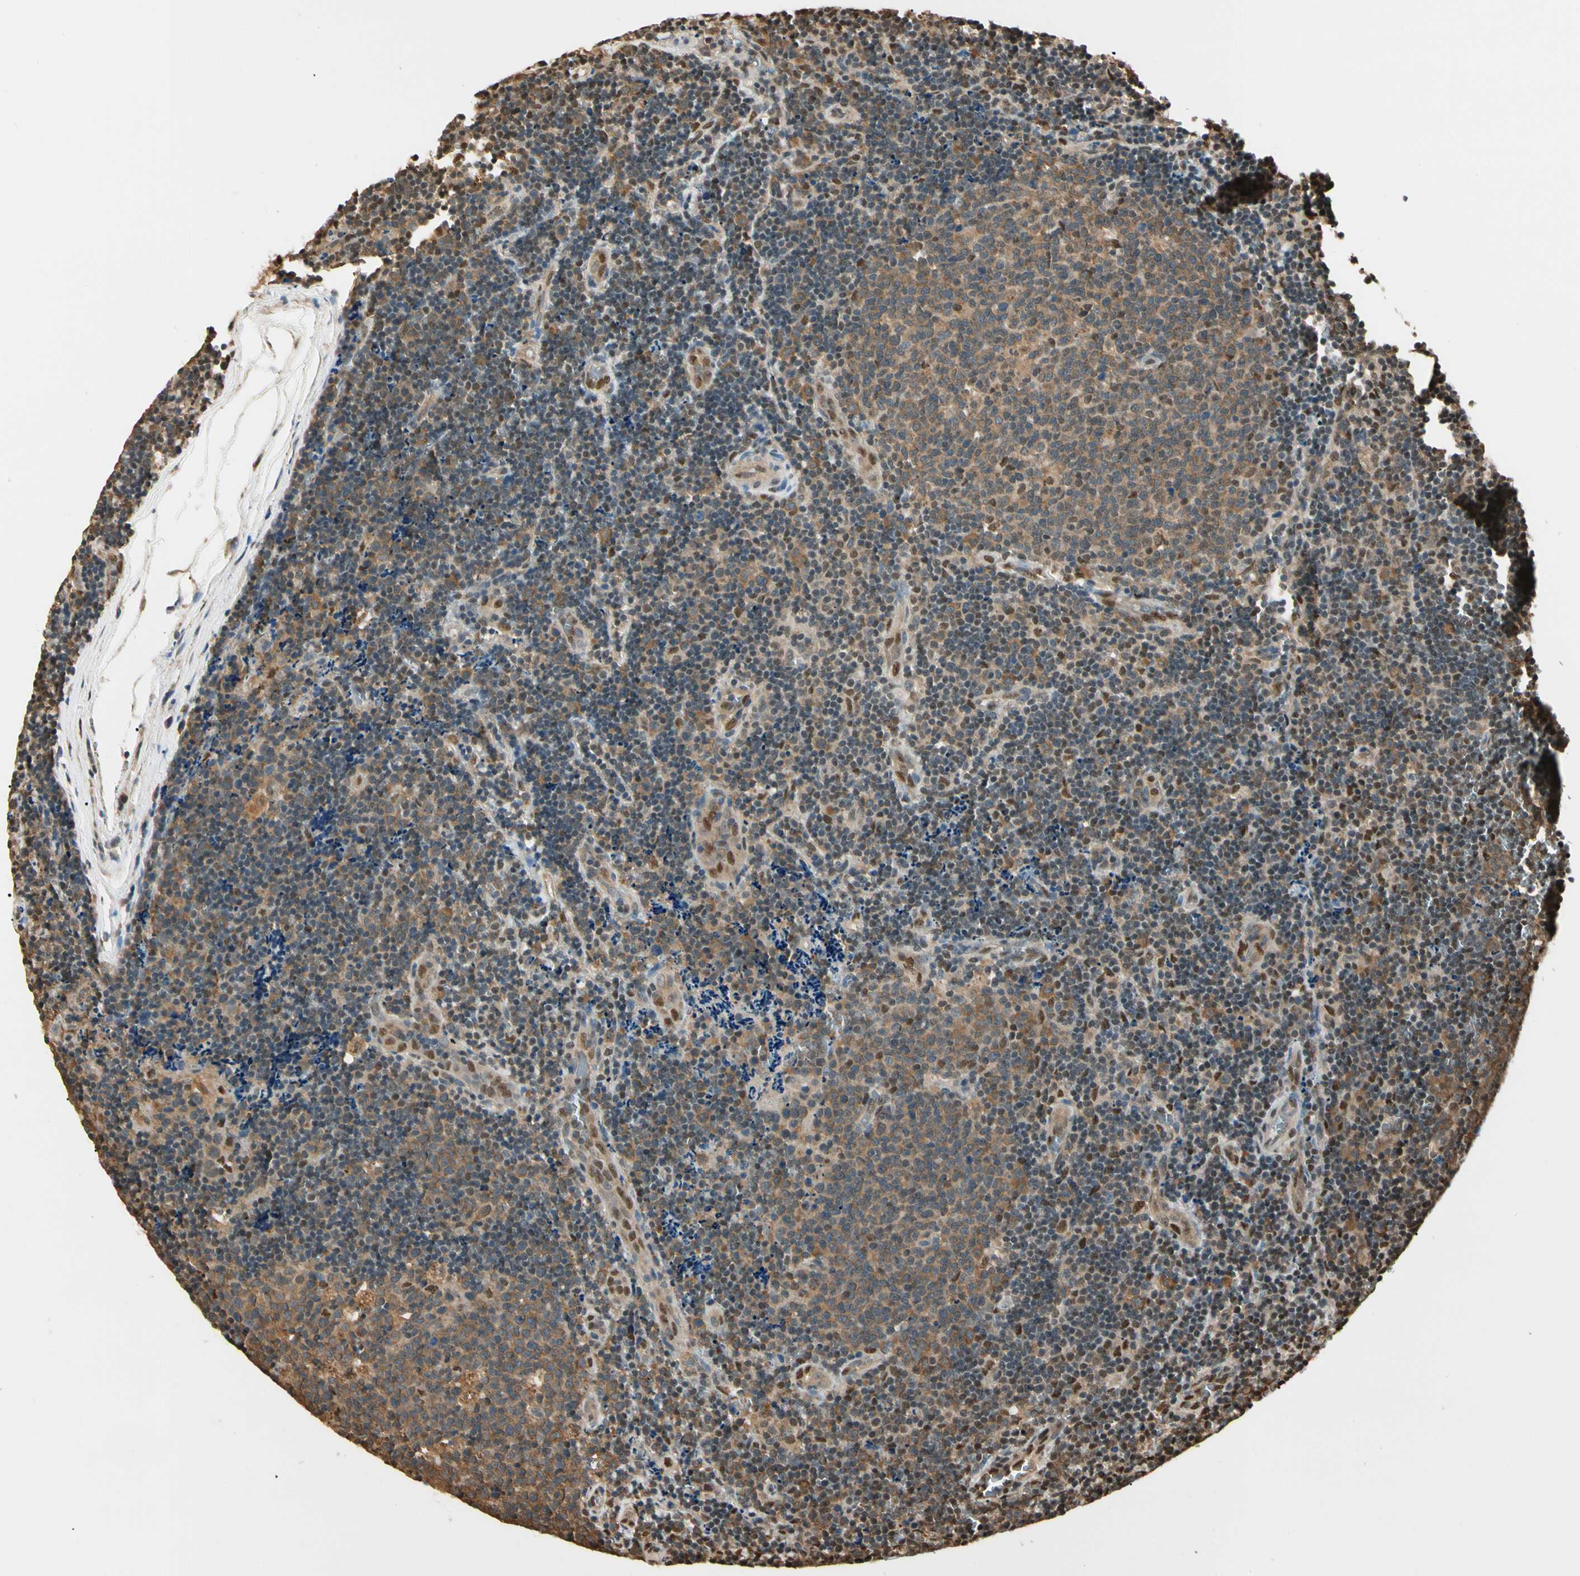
{"staining": {"intensity": "weak", "quantity": ">75%", "location": "cytoplasmic/membranous"}, "tissue": "lymph node", "cell_type": "Germinal center cells", "image_type": "normal", "snomed": [{"axis": "morphology", "description": "Normal tissue, NOS"}, {"axis": "topography", "description": "Lymph node"}, {"axis": "topography", "description": "Salivary gland"}], "caption": "Lymph node stained with immunohistochemistry displays weak cytoplasmic/membranous staining in approximately >75% of germinal center cells.", "gene": "PNCK", "patient": {"sex": "male", "age": 8}}